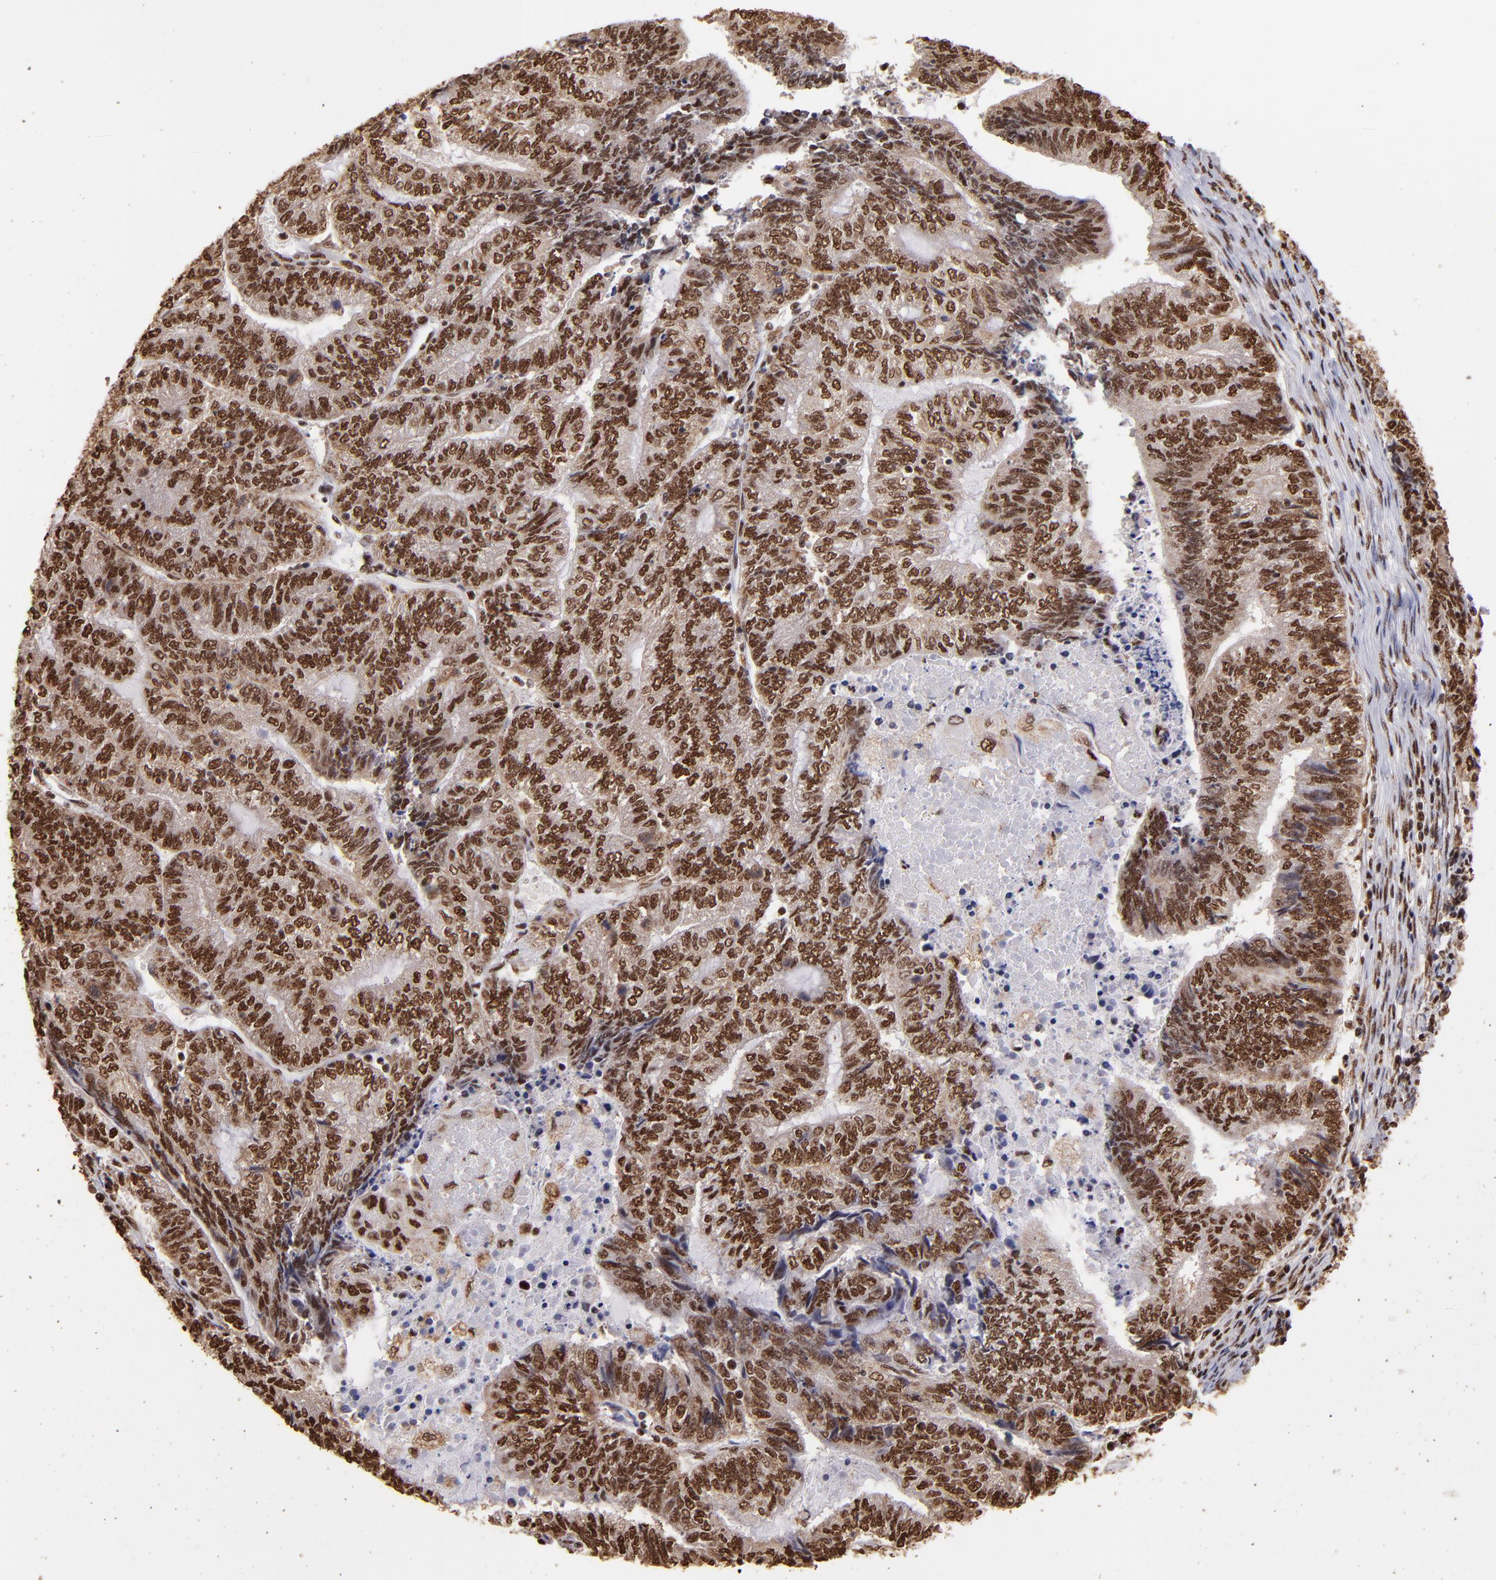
{"staining": {"intensity": "strong", "quantity": ">75%", "location": "cytoplasmic/membranous,nuclear"}, "tissue": "endometrial cancer", "cell_type": "Tumor cells", "image_type": "cancer", "snomed": [{"axis": "morphology", "description": "Adenocarcinoma, NOS"}, {"axis": "topography", "description": "Uterus"}, {"axis": "topography", "description": "Endometrium"}], "caption": "IHC photomicrograph of human endometrial cancer (adenocarcinoma) stained for a protein (brown), which shows high levels of strong cytoplasmic/membranous and nuclear positivity in about >75% of tumor cells.", "gene": "SP1", "patient": {"sex": "female", "age": 70}}